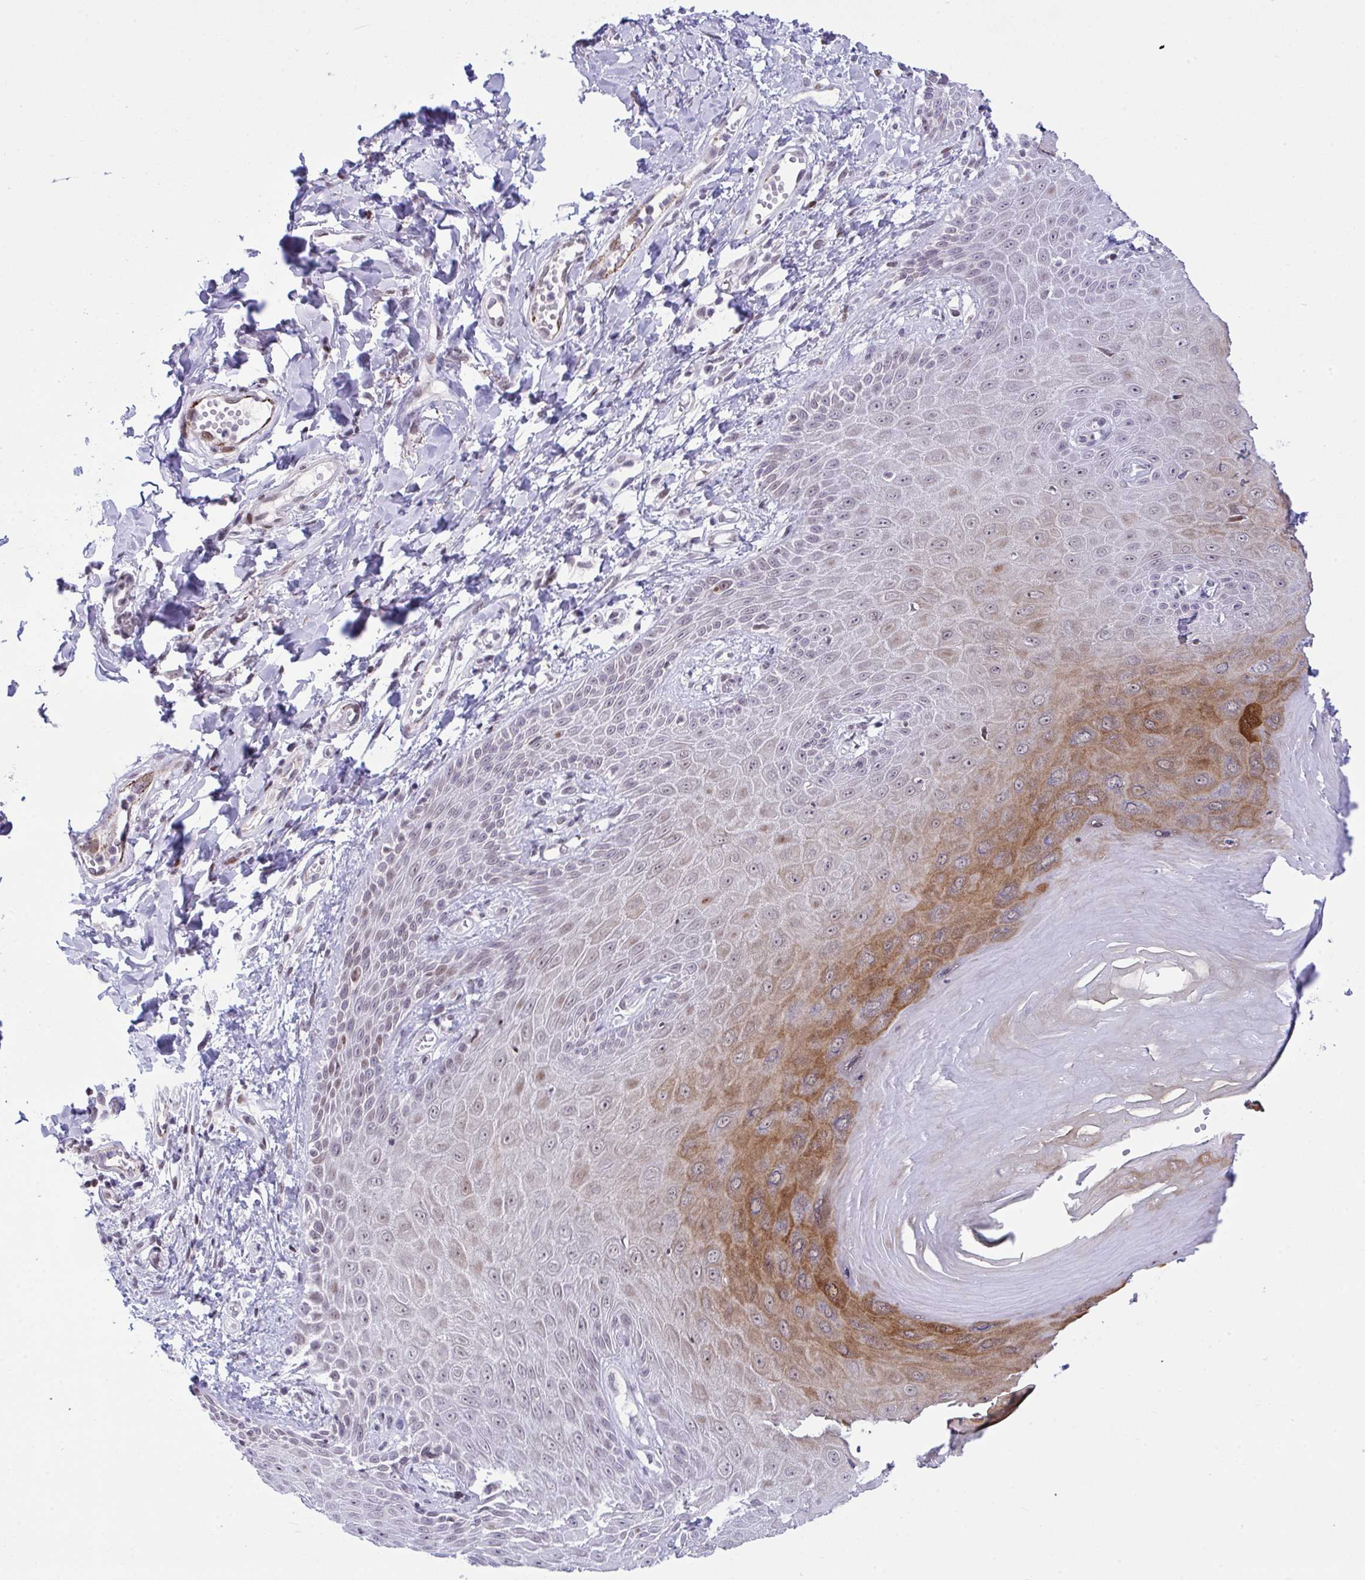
{"staining": {"intensity": "strong", "quantity": "<25%", "location": "cytoplasmic/membranous,nuclear"}, "tissue": "skin", "cell_type": "Epidermal cells", "image_type": "normal", "snomed": [{"axis": "morphology", "description": "Normal tissue, NOS"}, {"axis": "topography", "description": "Anal"}, {"axis": "topography", "description": "Peripheral nerve tissue"}], "caption": "Immunohistochemistry (IHC) of benign human skin reveals medium levels of strong cytoplasmic/membranous,nuclear expression in approximately <25% of epidermal cells. (DAB IHC with brightfield microscopy, high magnification).", "gene": "ZFHX3", "patient": {"sex": "male", "age": 78}}